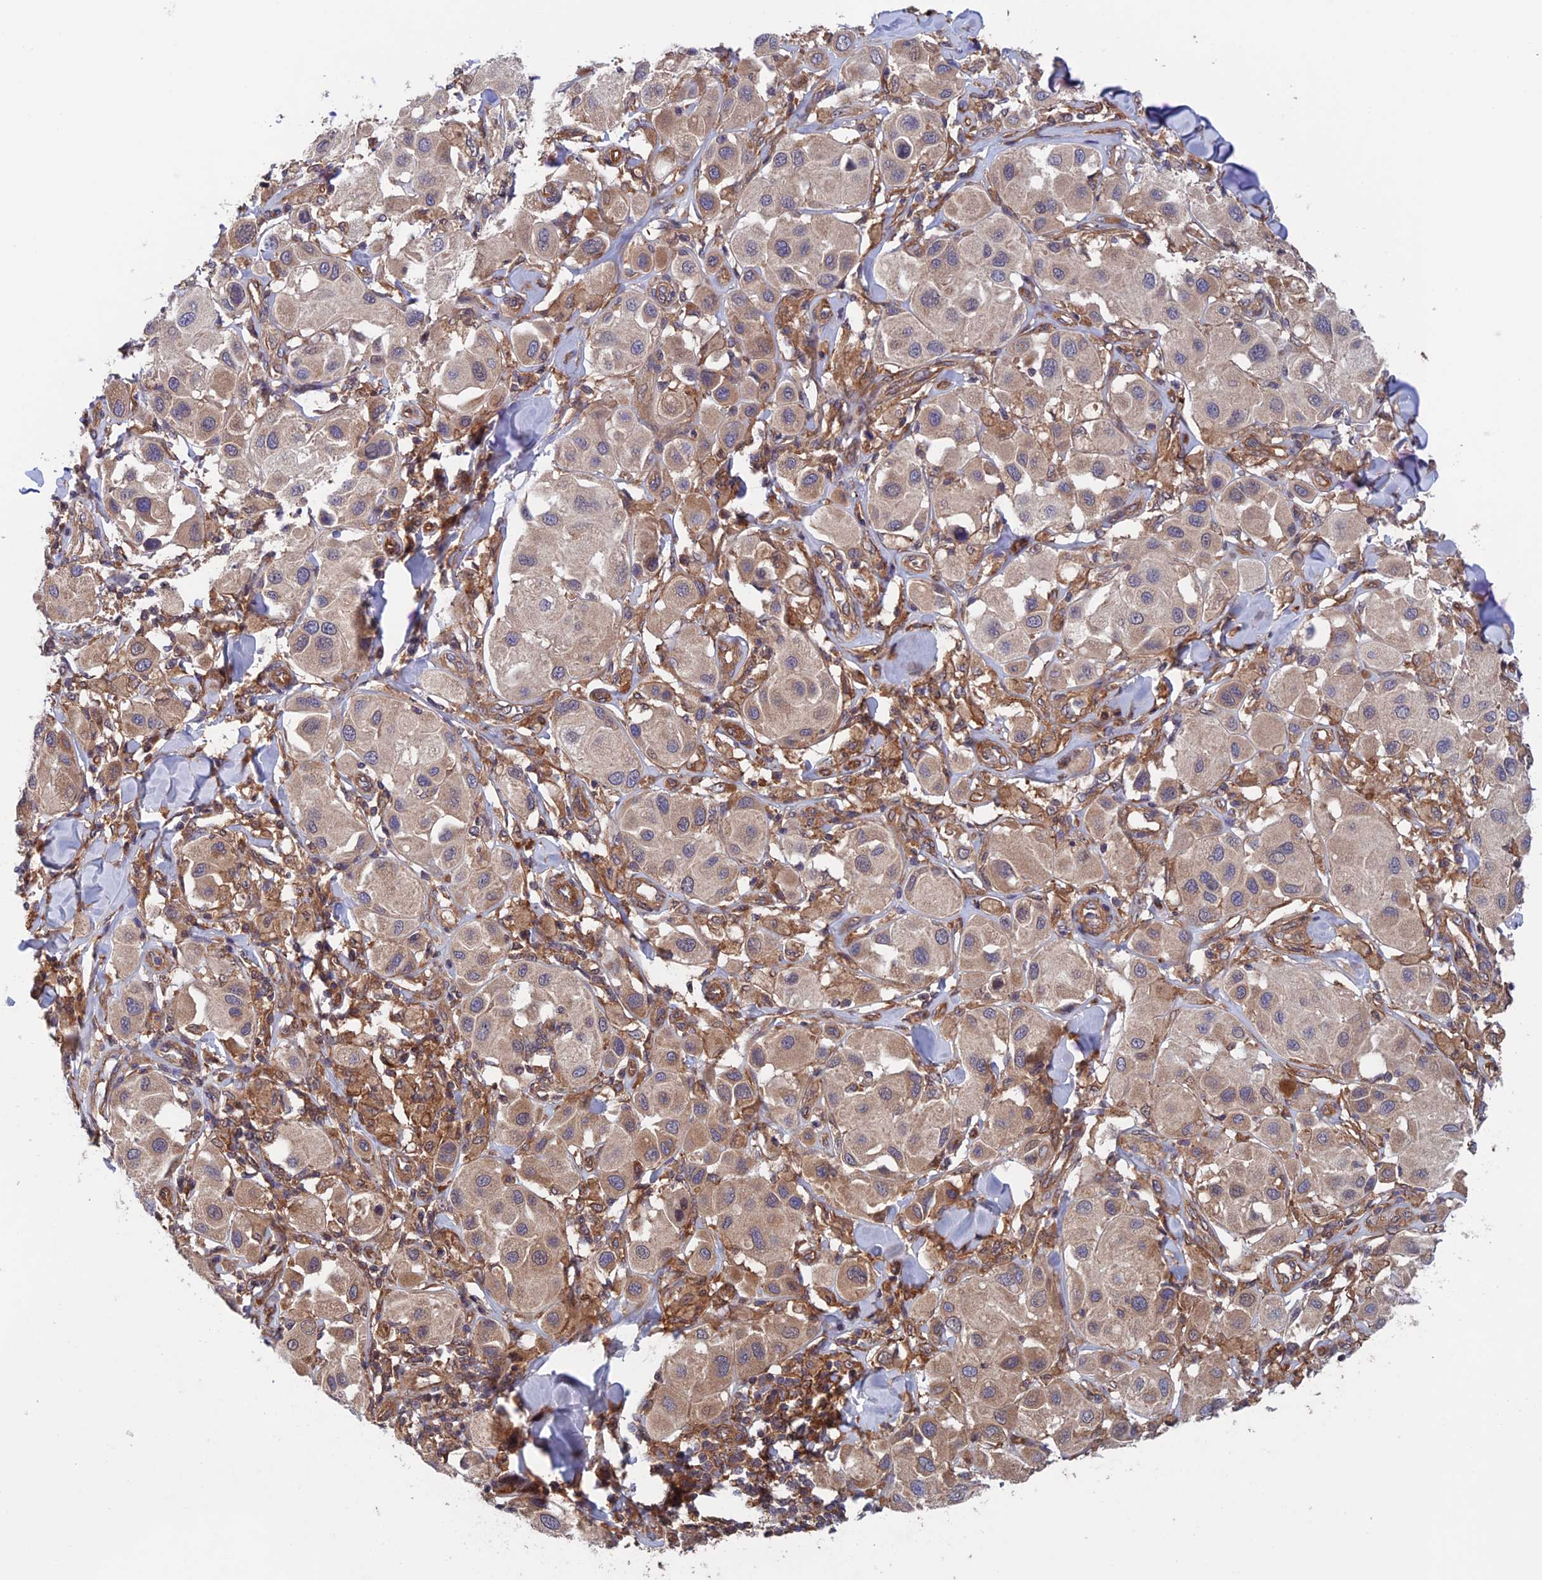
{"staining": {"intensity": "weak", "quantity": "25%-75%", "location": "cytoplasmic/membranous"}, "tissue": "melanoma", "cell_type": "Tumor cells", "image_type": "cancer", "snomed": [{"axis": "morphology", "description": "Malignant melanoma, Metastatic site"}, {"axis": "topography", "description": "Skin"}], "caption": "Immunohistochemical staining of human melanoma exhibits low levels of weak cytoplasmic/membranous protein staining in approximately 25%-75% of tumor cells.", "gene": "NUDT16L1", "patient": {"sex": "male", "age": 41}}